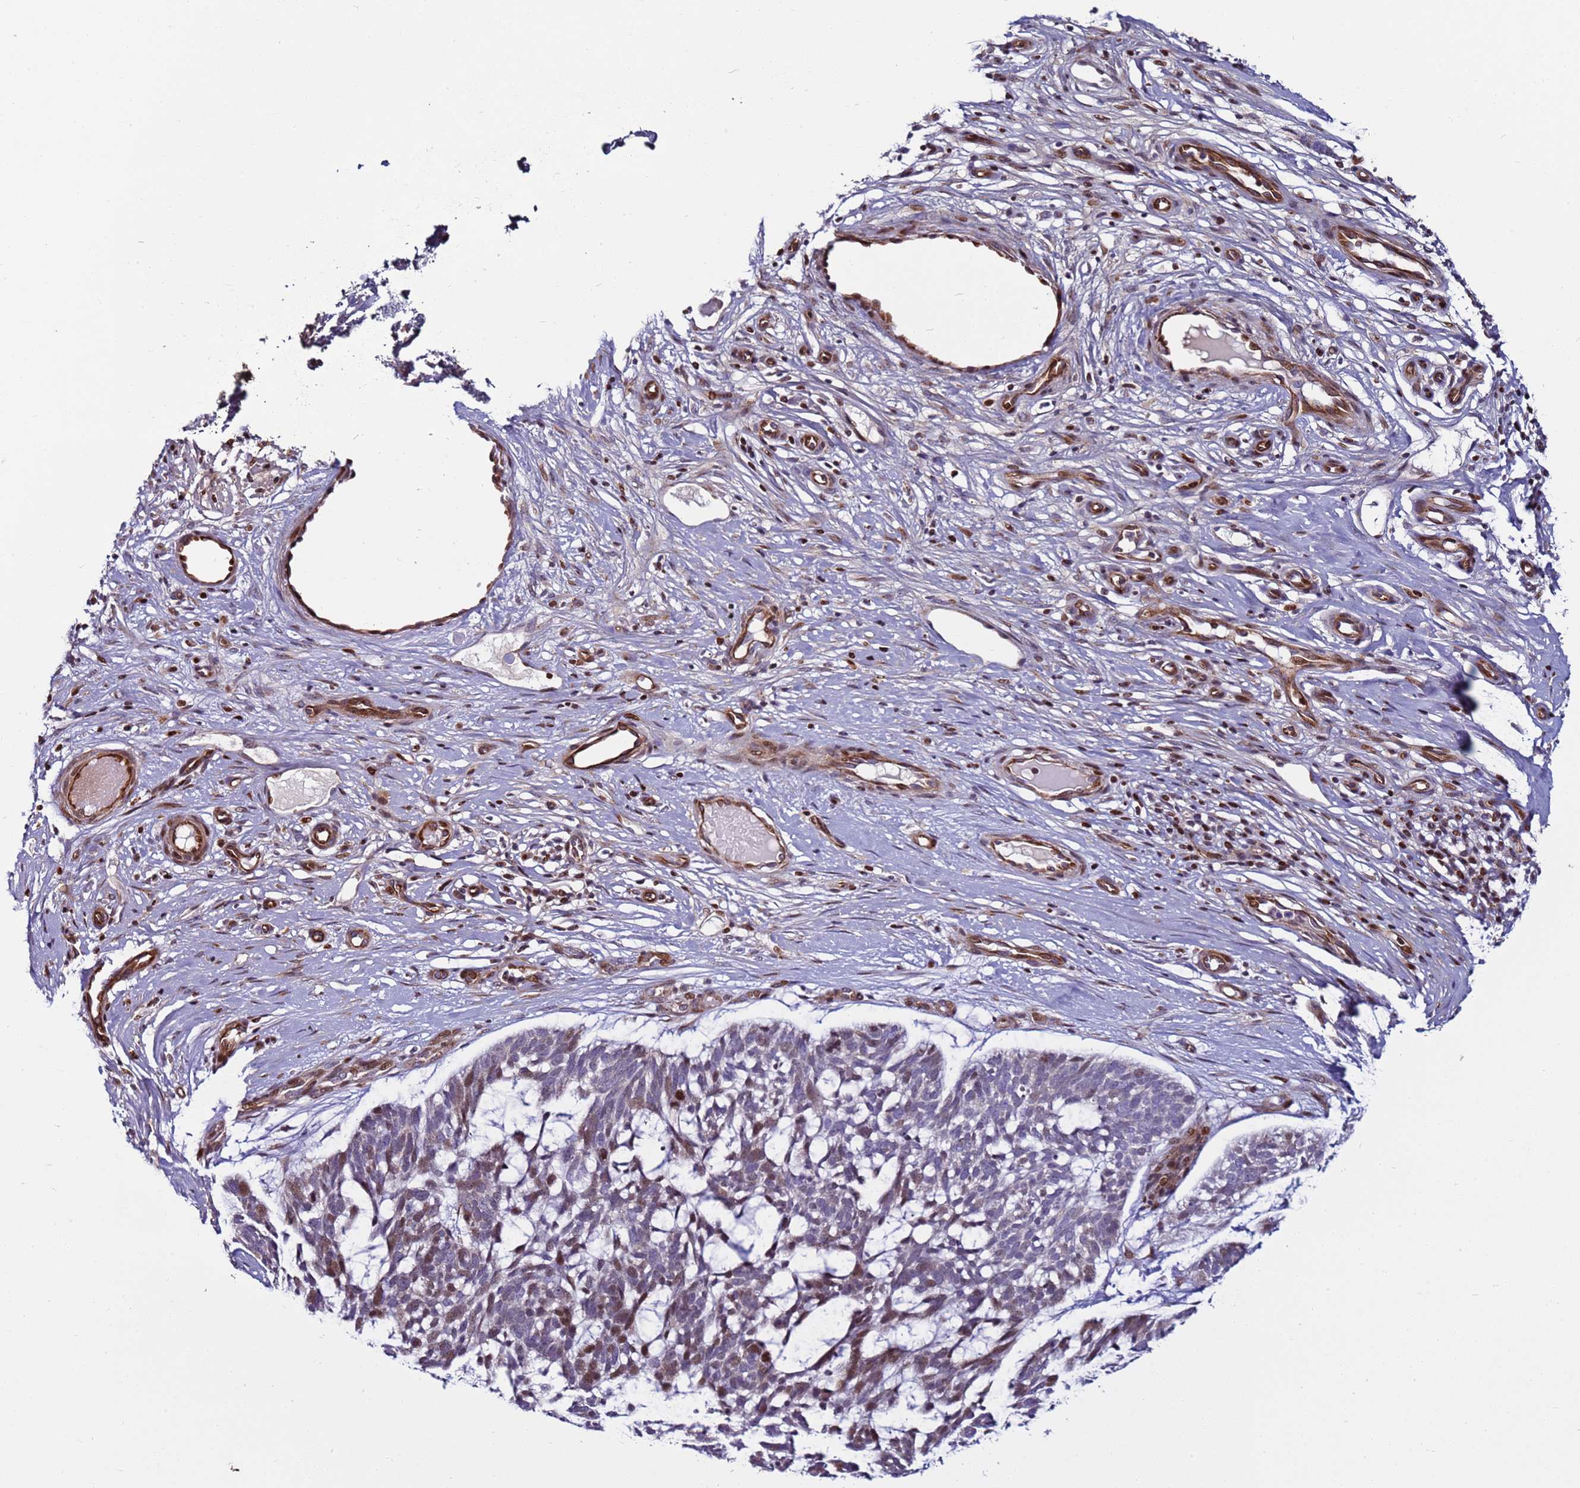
{"staining": {"intensity": "moderate", "quantity": "<25%", "location": "nuclear"}, "tissue": "skin cancer", "cell_type": "Tumor cells", "image_type": "cancer", "snomed": [{"axis": "morphology", "description": "Basal cell carcinoma"}, {"axis": "topography", "description": "Skin"}], "caption": "A photomicrograph of human skin cancer (basal cell carcinoma) stained for a protein demonstrates moderate nuclear brown staining in tumor cells.", "gene": "WBP11", "patient": {"sex": "male", "age": 88}}